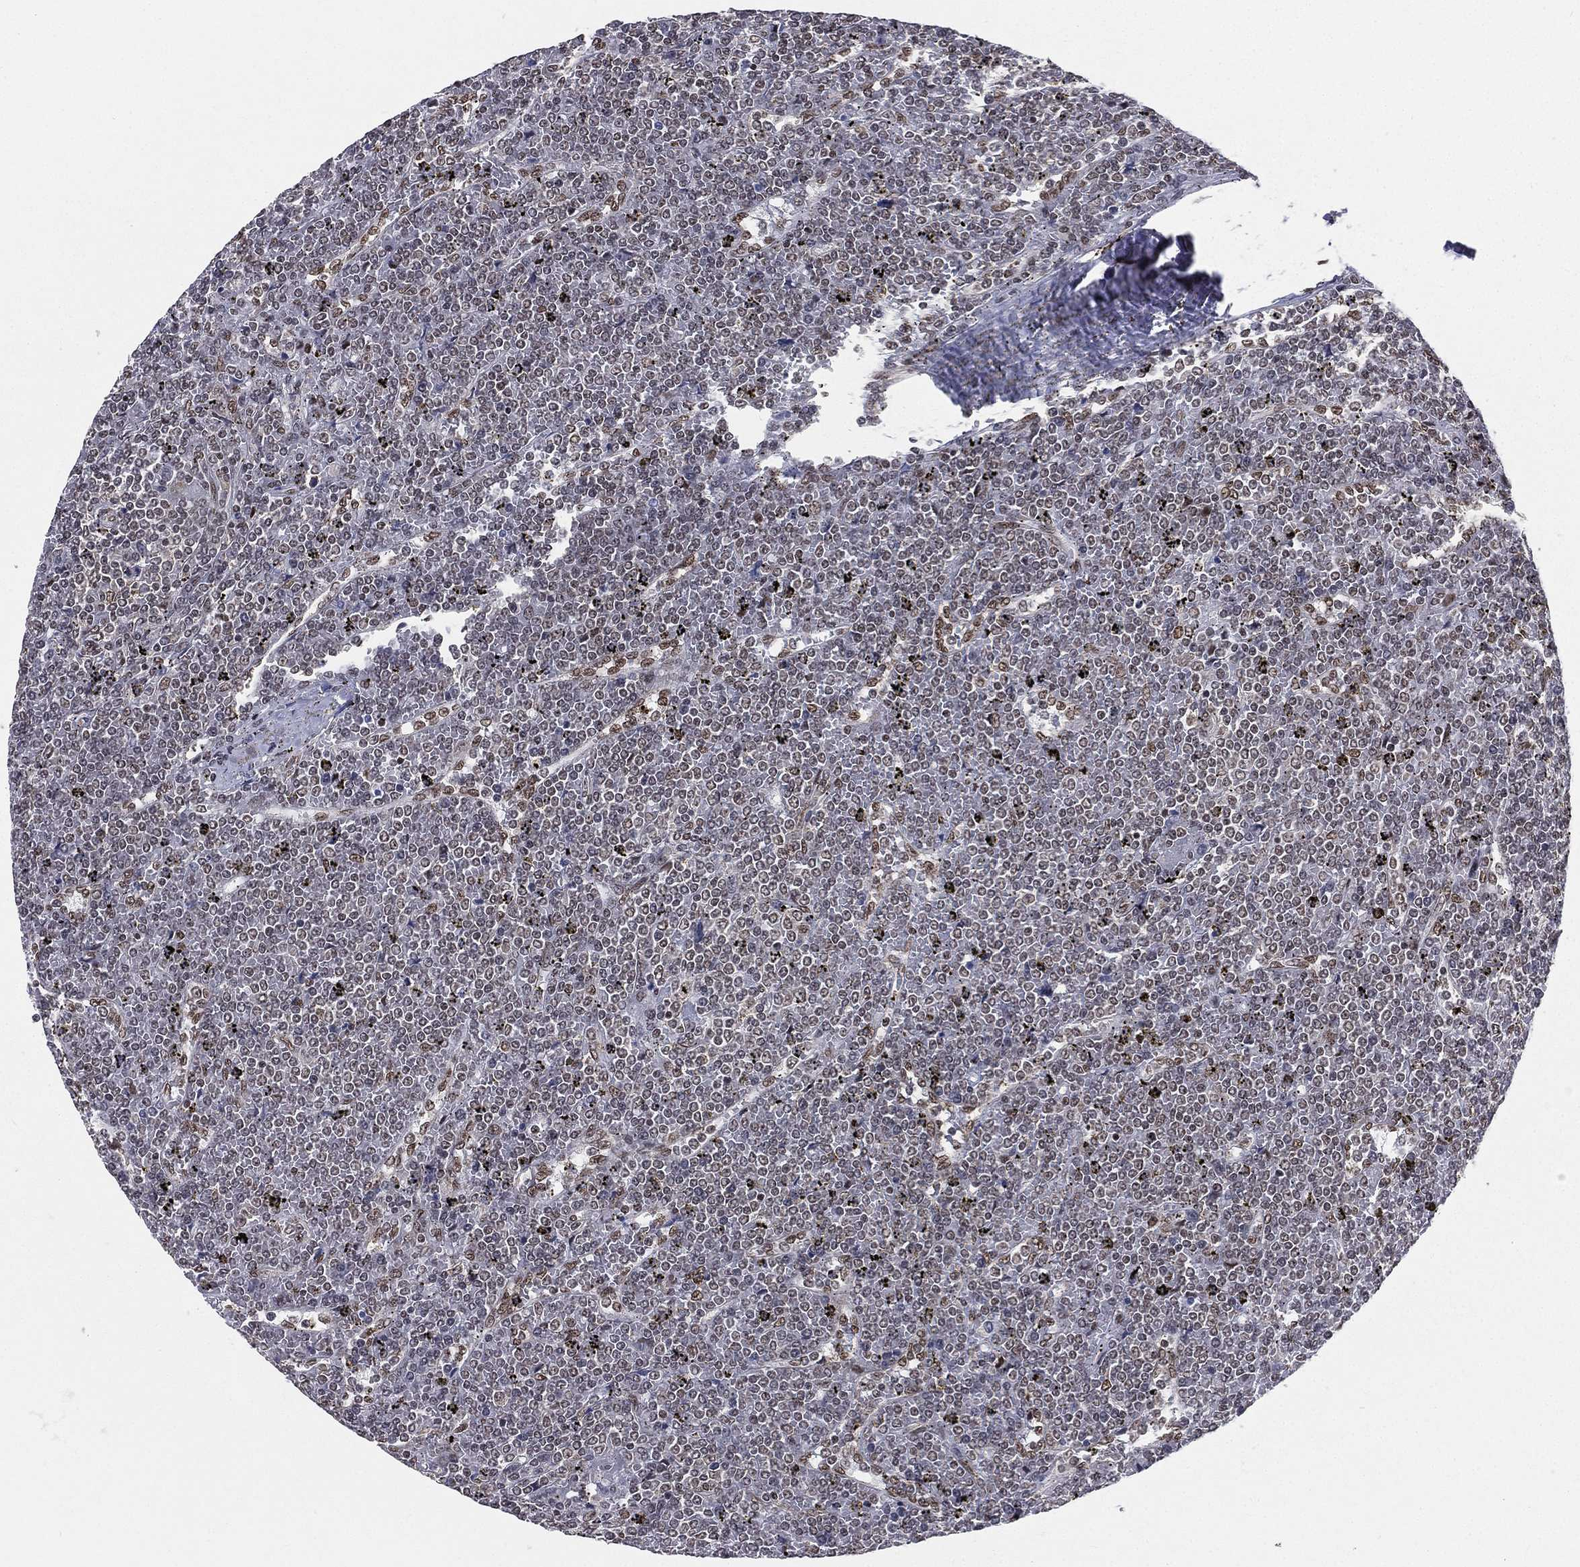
{"staining": {"intensity": "negative", "quantity": "none", "location": "none"}, "tissue": "lymphoma", "cell_type": "Tumor cells", "image_type": "cancer", "snomed": [{"axis": "morphology", "description": "Malignant lymphoma, non-Hodgkin's type, Low grade"}, {"axis": "topography", "description": "Spleen"}], "caption": "Immunohistochemistry of human lymphoma displays no positivity in tumor cells.", "gene": "FUBP3", "patient": {"sex": "female", "age": 19}}